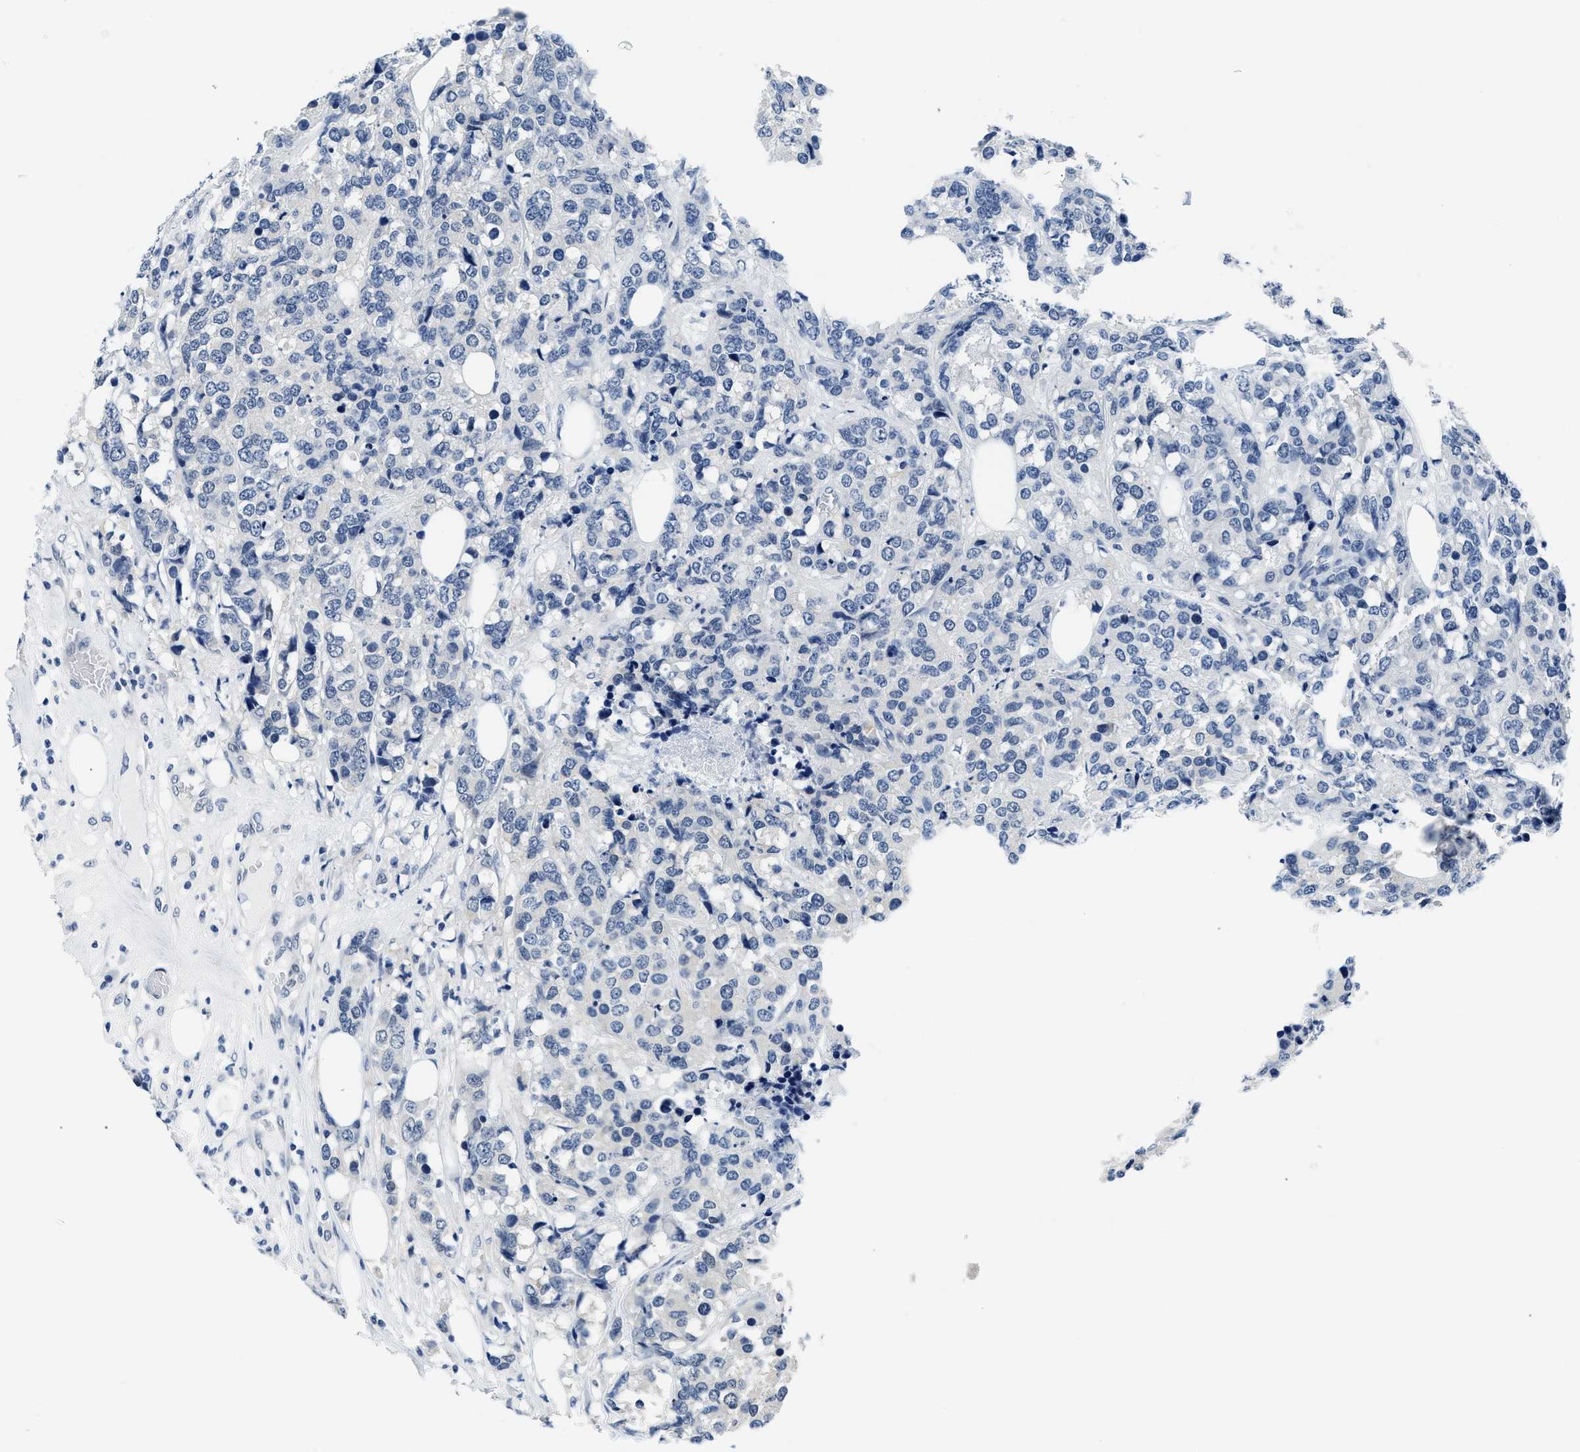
{"staining": {"intensity": "negative", "quantity": "none", "location": "none"}, "tissue": "breast cancer", "cell_type": "Tumor cells", "image_type": "cancer", "snomed": [{"axis": "morphology", "description": "Lobular carcinoma"}, {"axis": "topography", "description": "Breast"}], "caption": "Tumor cells show no significant protein positivity in breast cancer (lobular carcinoma).", "gene": "SMAD4", "patient": {"sex": "female", "age": 59}}